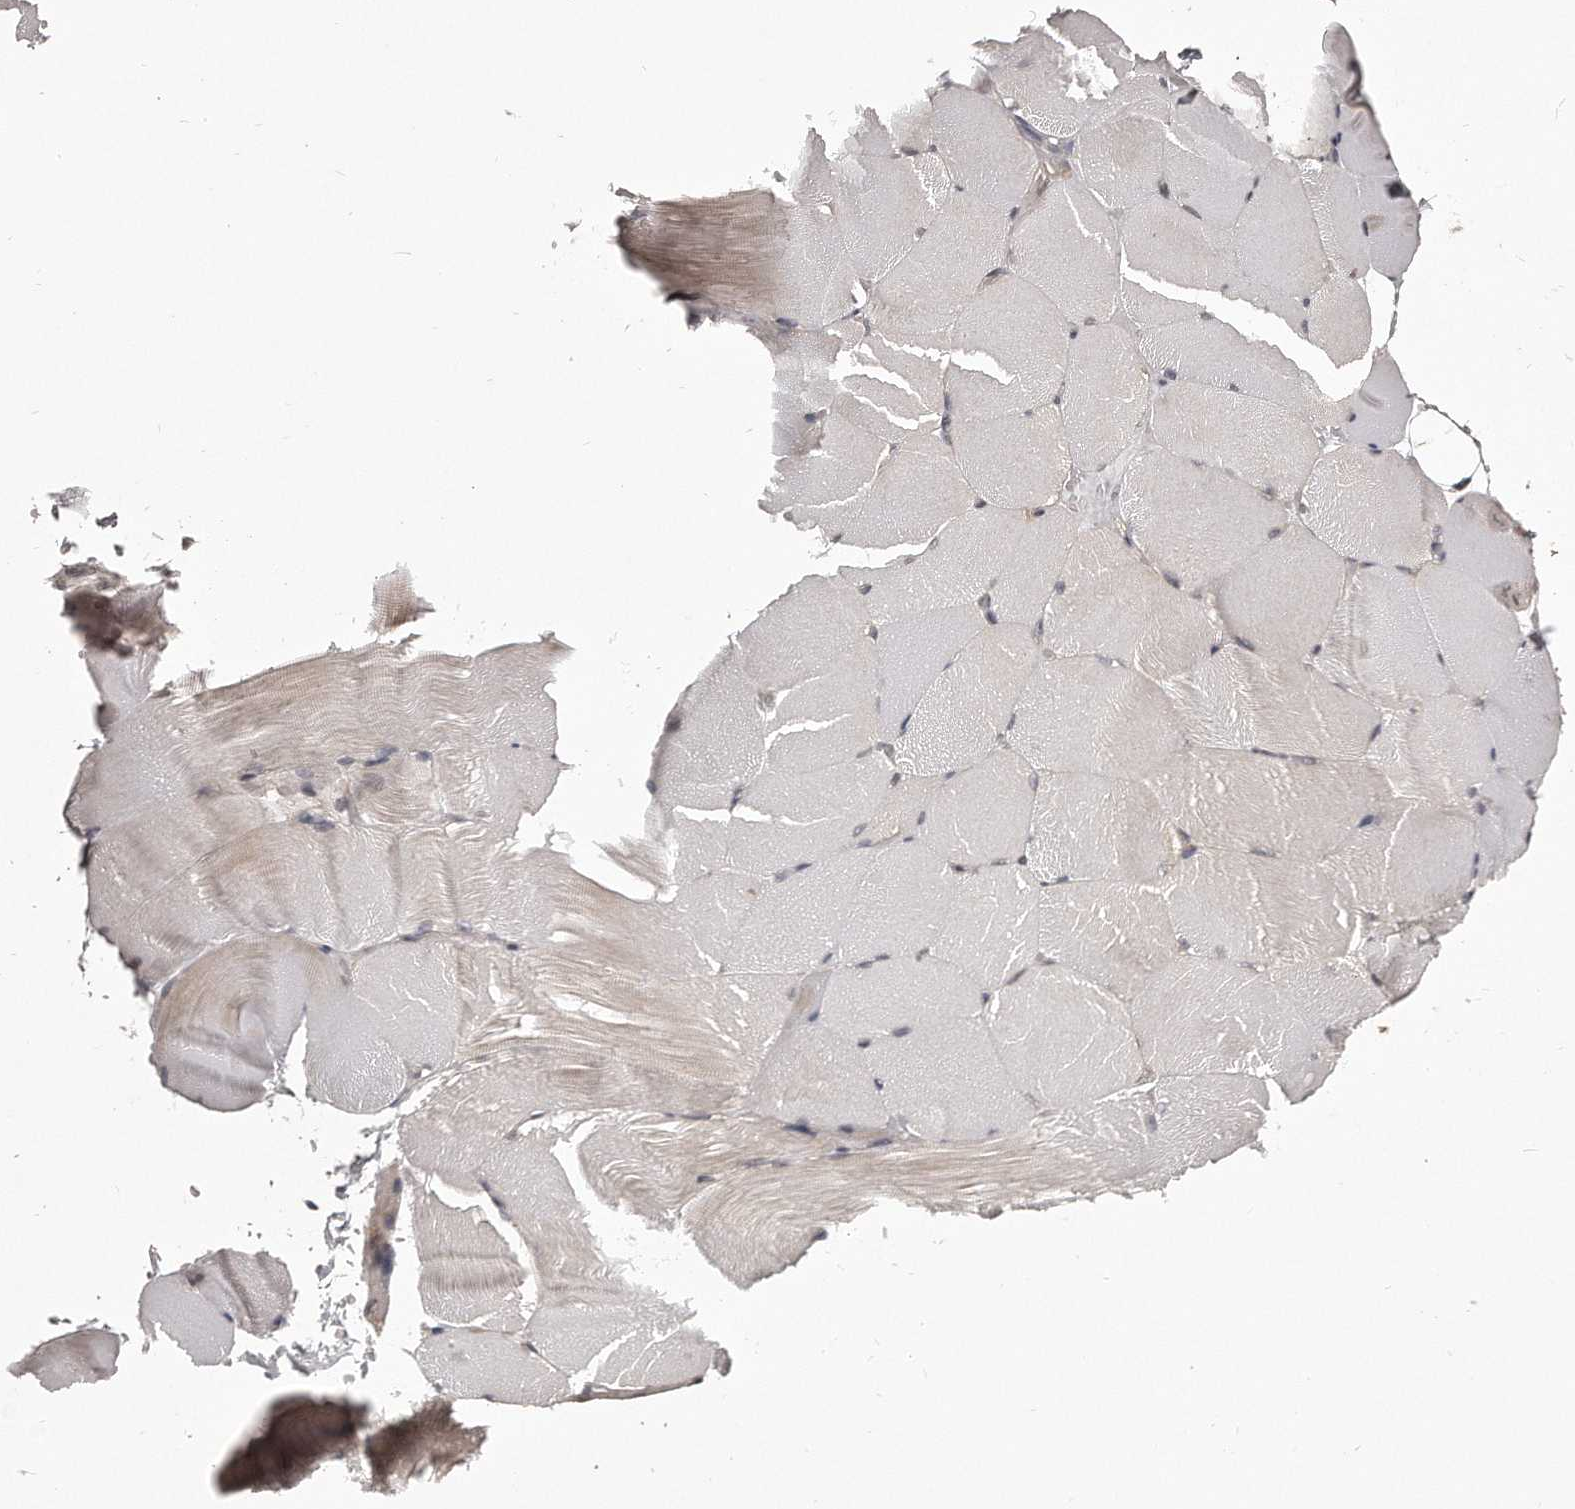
{"staining": {"intensity": "weak", "quantity": "<25%", "location": "cytoplasmic/membranous"}, "tissue": "skeletal muscle", "cell_type": "Myocytes", "image_type": "normal", "snomed": [{"axis": "morphology", "description": "Normal tissue, NOS"}, {"axis": "topography", "description": "Skeletal muscle"}, {"axis": "topography", "description": "Parathyroid gland"}], "caption": "A high-resolution histopathology image shows immunohistochemistry staining of benign skeletal muscle, which shows no significant staining in myocytes. (DAB immunohistochemistry with hematoxylin counter stain).", "gene": "TRAPPC14", "patient": {"sex": "female", "age": 37}}